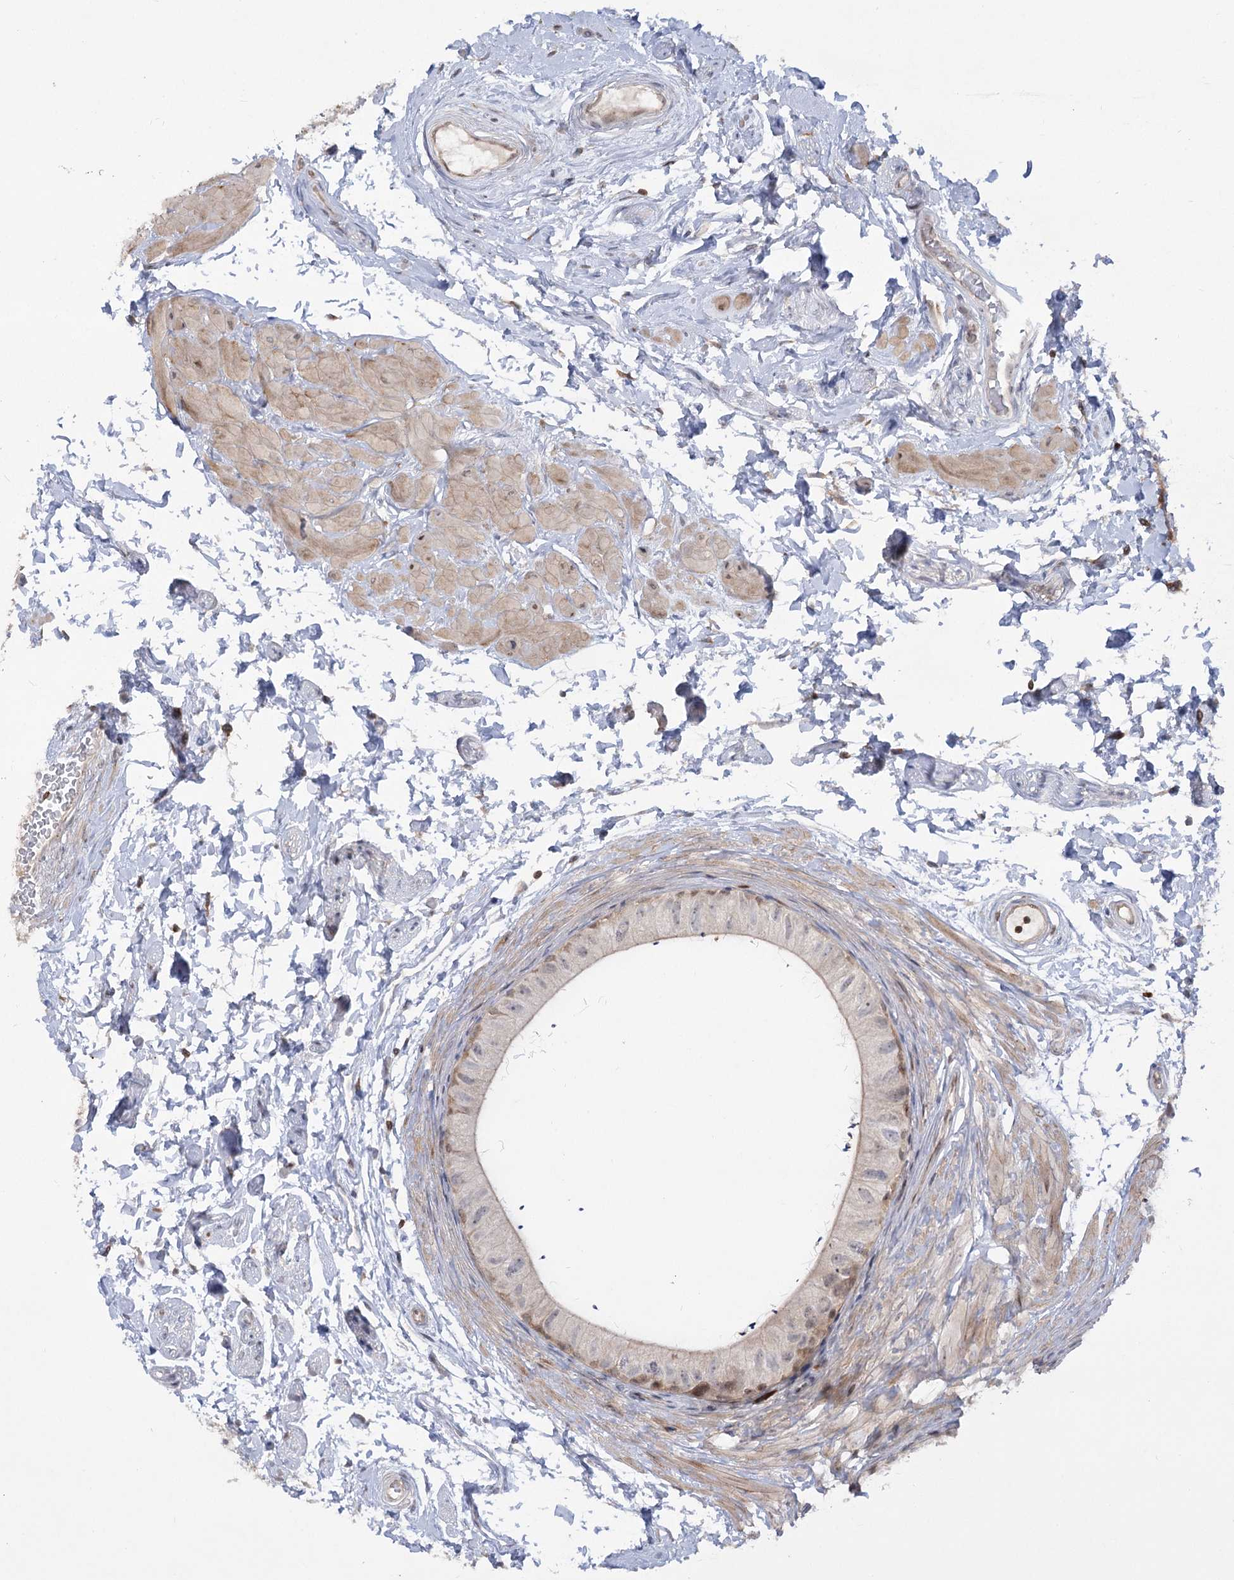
{"staining": {"intensity": "moderate", "quantity": "25%-75%", "location": "cytoplasmic/membranous,nuclear"}, "tissue": "epididymis", "cell_type": "Glandular cells", "image_type": "normal", "snomed": [{"axis": "morphology", "description": "Normal tissue, NOS"}, {"axis": "topography", "description": "Epididymis"}], "caption": "A high-resolution histopathology image shows immunohistochemistry staining of normal epididymis, which exhibits moderate cytoplasmic/membranous,nuclear positivity in approximately 25%-75% of glandular cells.", "gene": "SYTL1", "patient": {"sex": "male", "age": 50}}